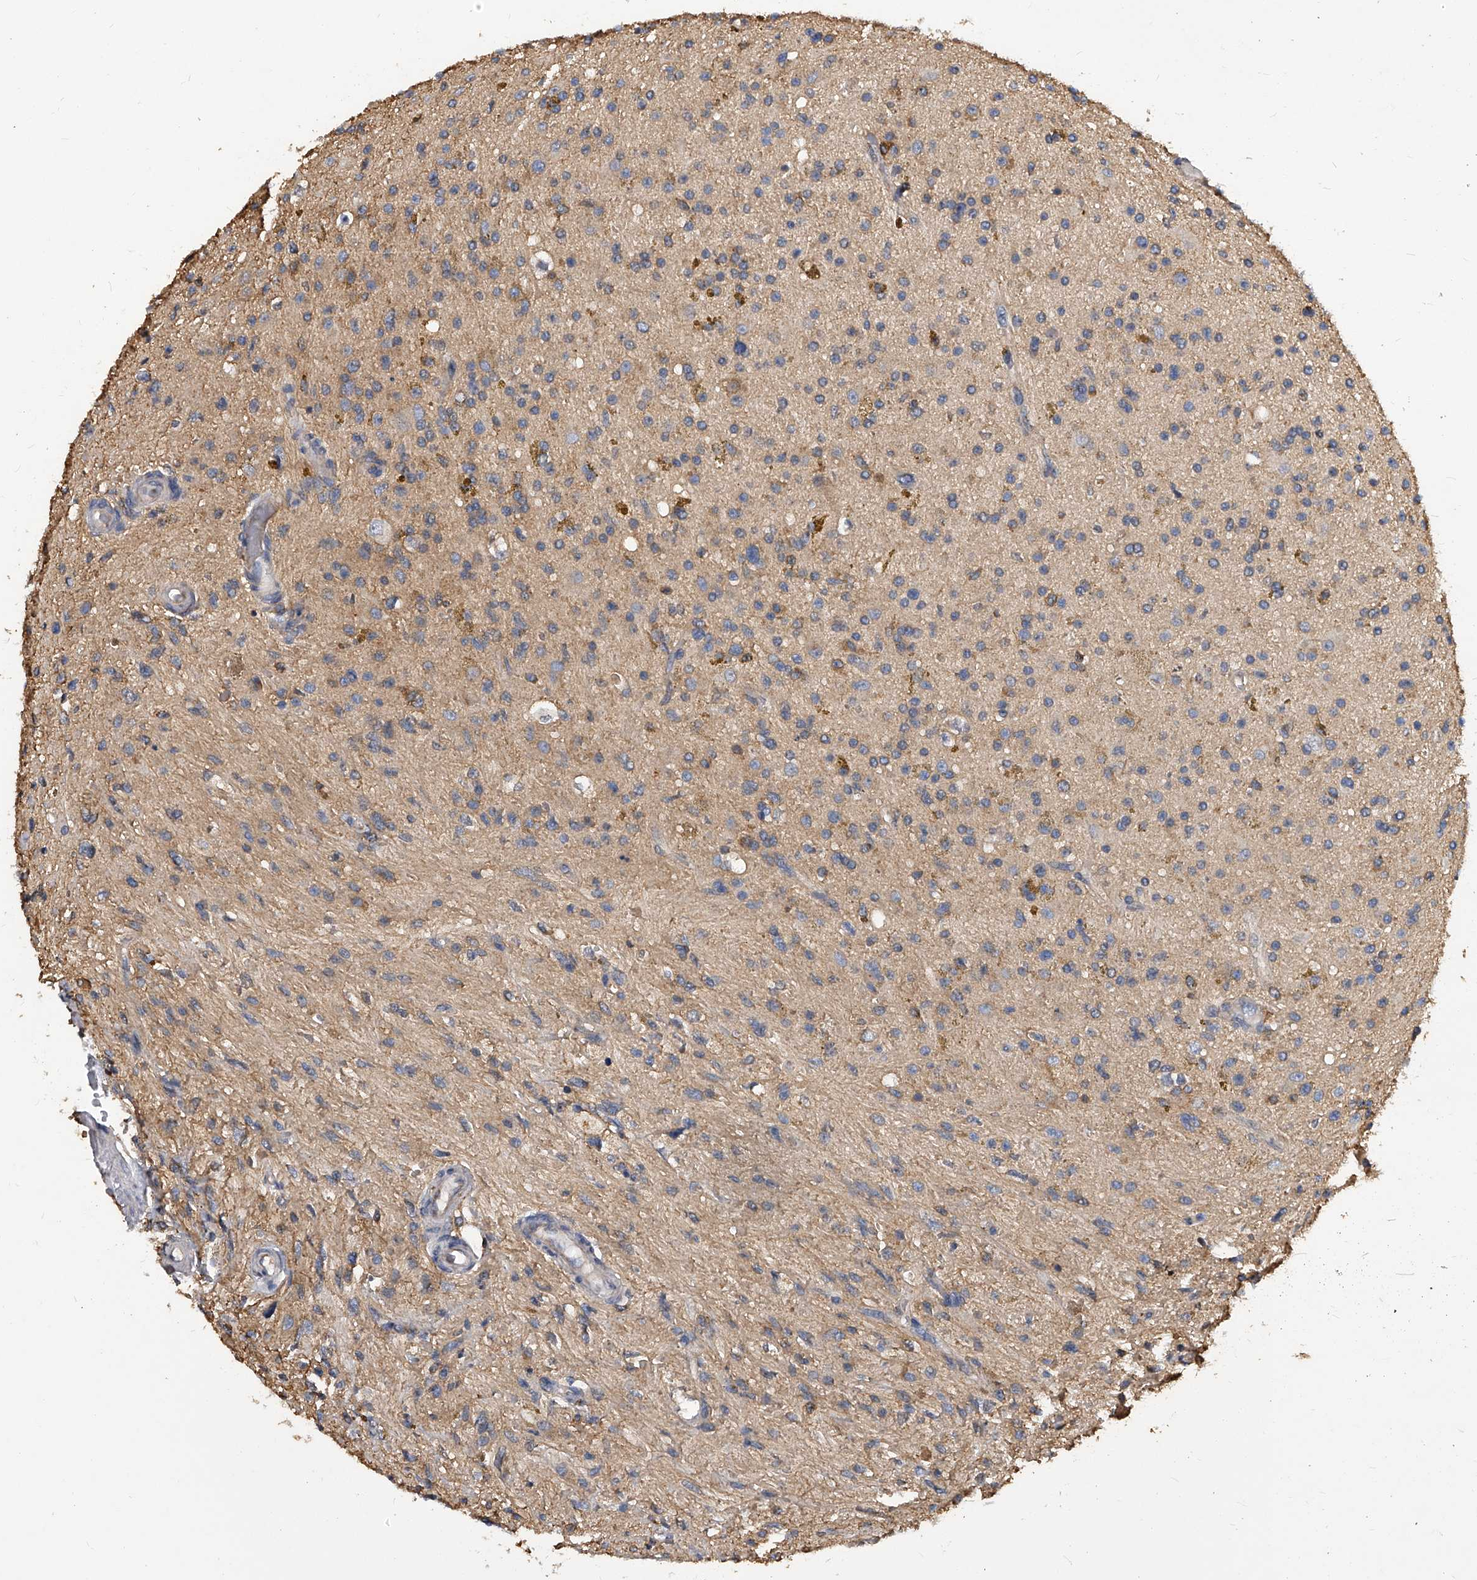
{"staining": {"intensity": "negative", "quantity": "none", "location": "none"}, "tissue": "glioma", "cell_type": "Tumor cells", "image_type": "cancer", "snomed": [{"axis": "morphology", "description": "Glioma, malignant, High grade"}, {"axis": "topography", "description": "Brain"}], "caption": "A histopathology image of glioma stained for a protein reveals no brown staining in tumor cells.", "gene": "ATG5", "patient": {"sex": "male", "age": 33}}